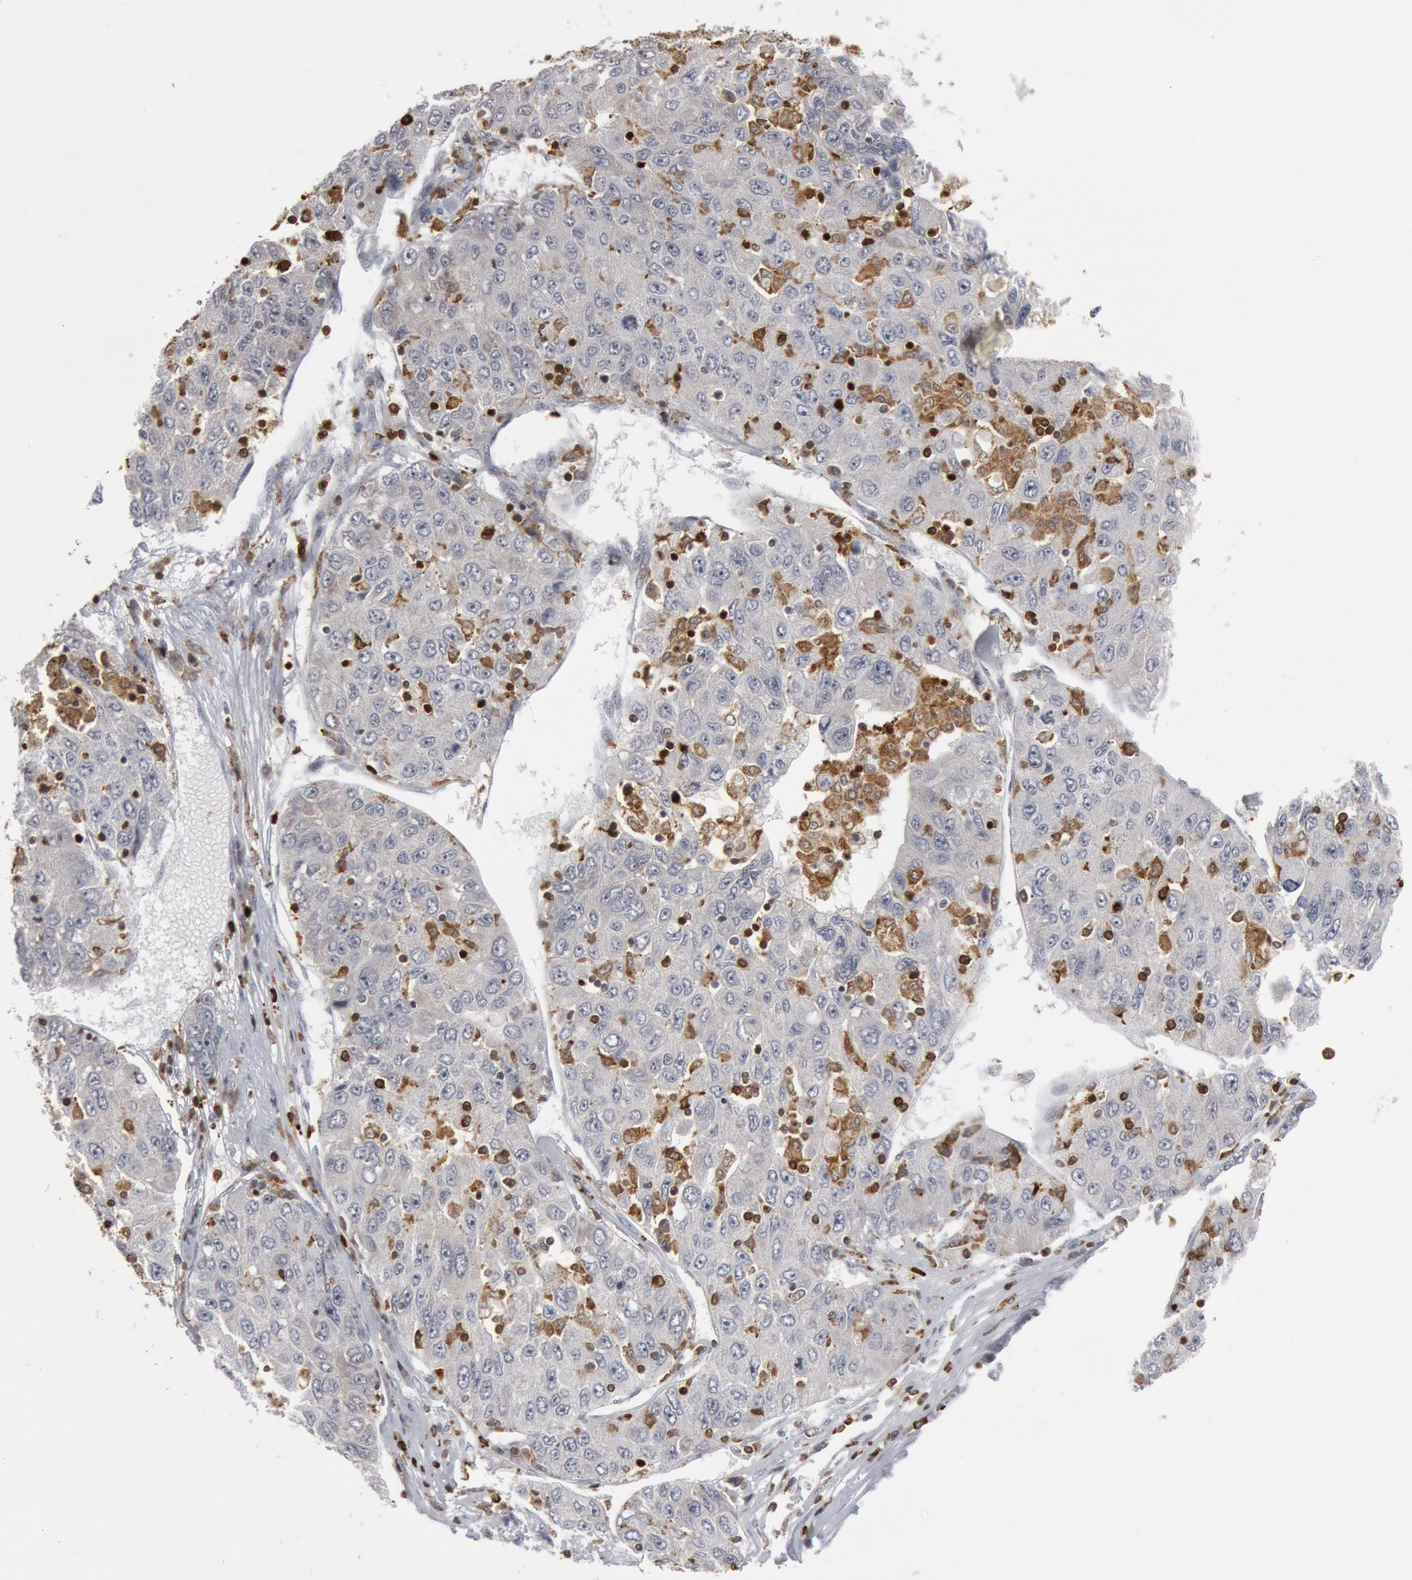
{"staining": {"intensity": "weak", "quantity": ">75%", "location": "cytoplasmic/membranous"}, "tissue": "liver cancer", "cell_type": "Tumor cells", "image_type": "cancer", "snomed": [{"axis": "morphology", "description": "Carcinoma, Hepatocellular, NOS"}, {"axis": "topography", "description": "Liver"}], "caption": "Protein staining of liver hepatocellular carcinoma tissue shows weak cytoplasmic/membranous expression in about >75% of tumor cells.", "gene": "PTPN6", "patient": {"sex": "male", "age": 49}}